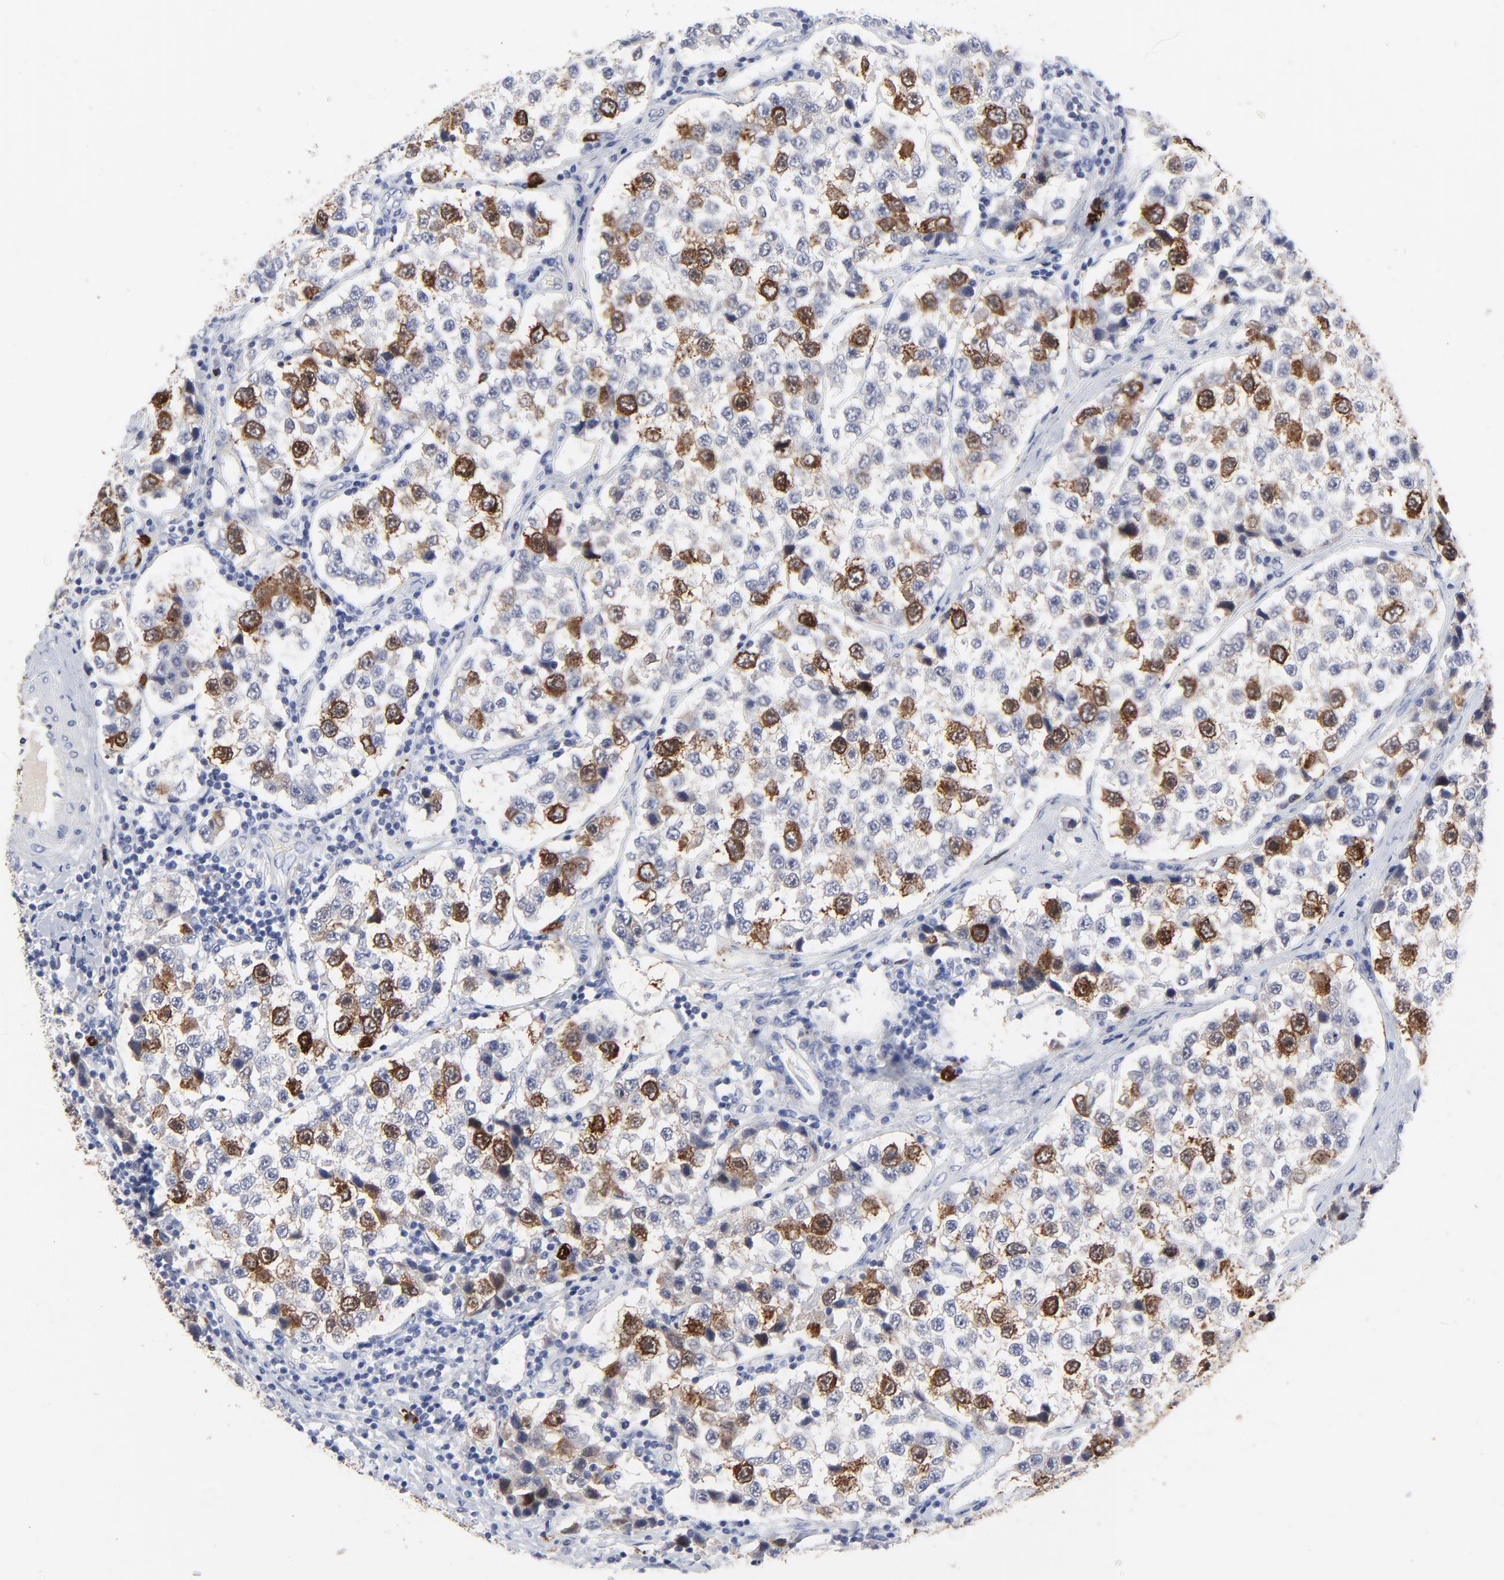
{"staining": {"intensity": "strong", "quantity": "<25%", "location": "cytoplasmic/membranous,nuclear"}, "tissue": "testis cancer", "cell_type": "Tumor cells", "image_type": "cancer", "snomed": [{"axis": "morphology", "description": "Seminoma, NOS"}, {"axis": "topography", "description": "Testis"}], "caption": "A micrograph of human testis cancer (seminoma) stained for a protein shows strong cytoplasmic/membranous and nuclear brown staining in tumor cells.", "gene": "CDK1", "patient": {"sex": "male", "age": 39}}